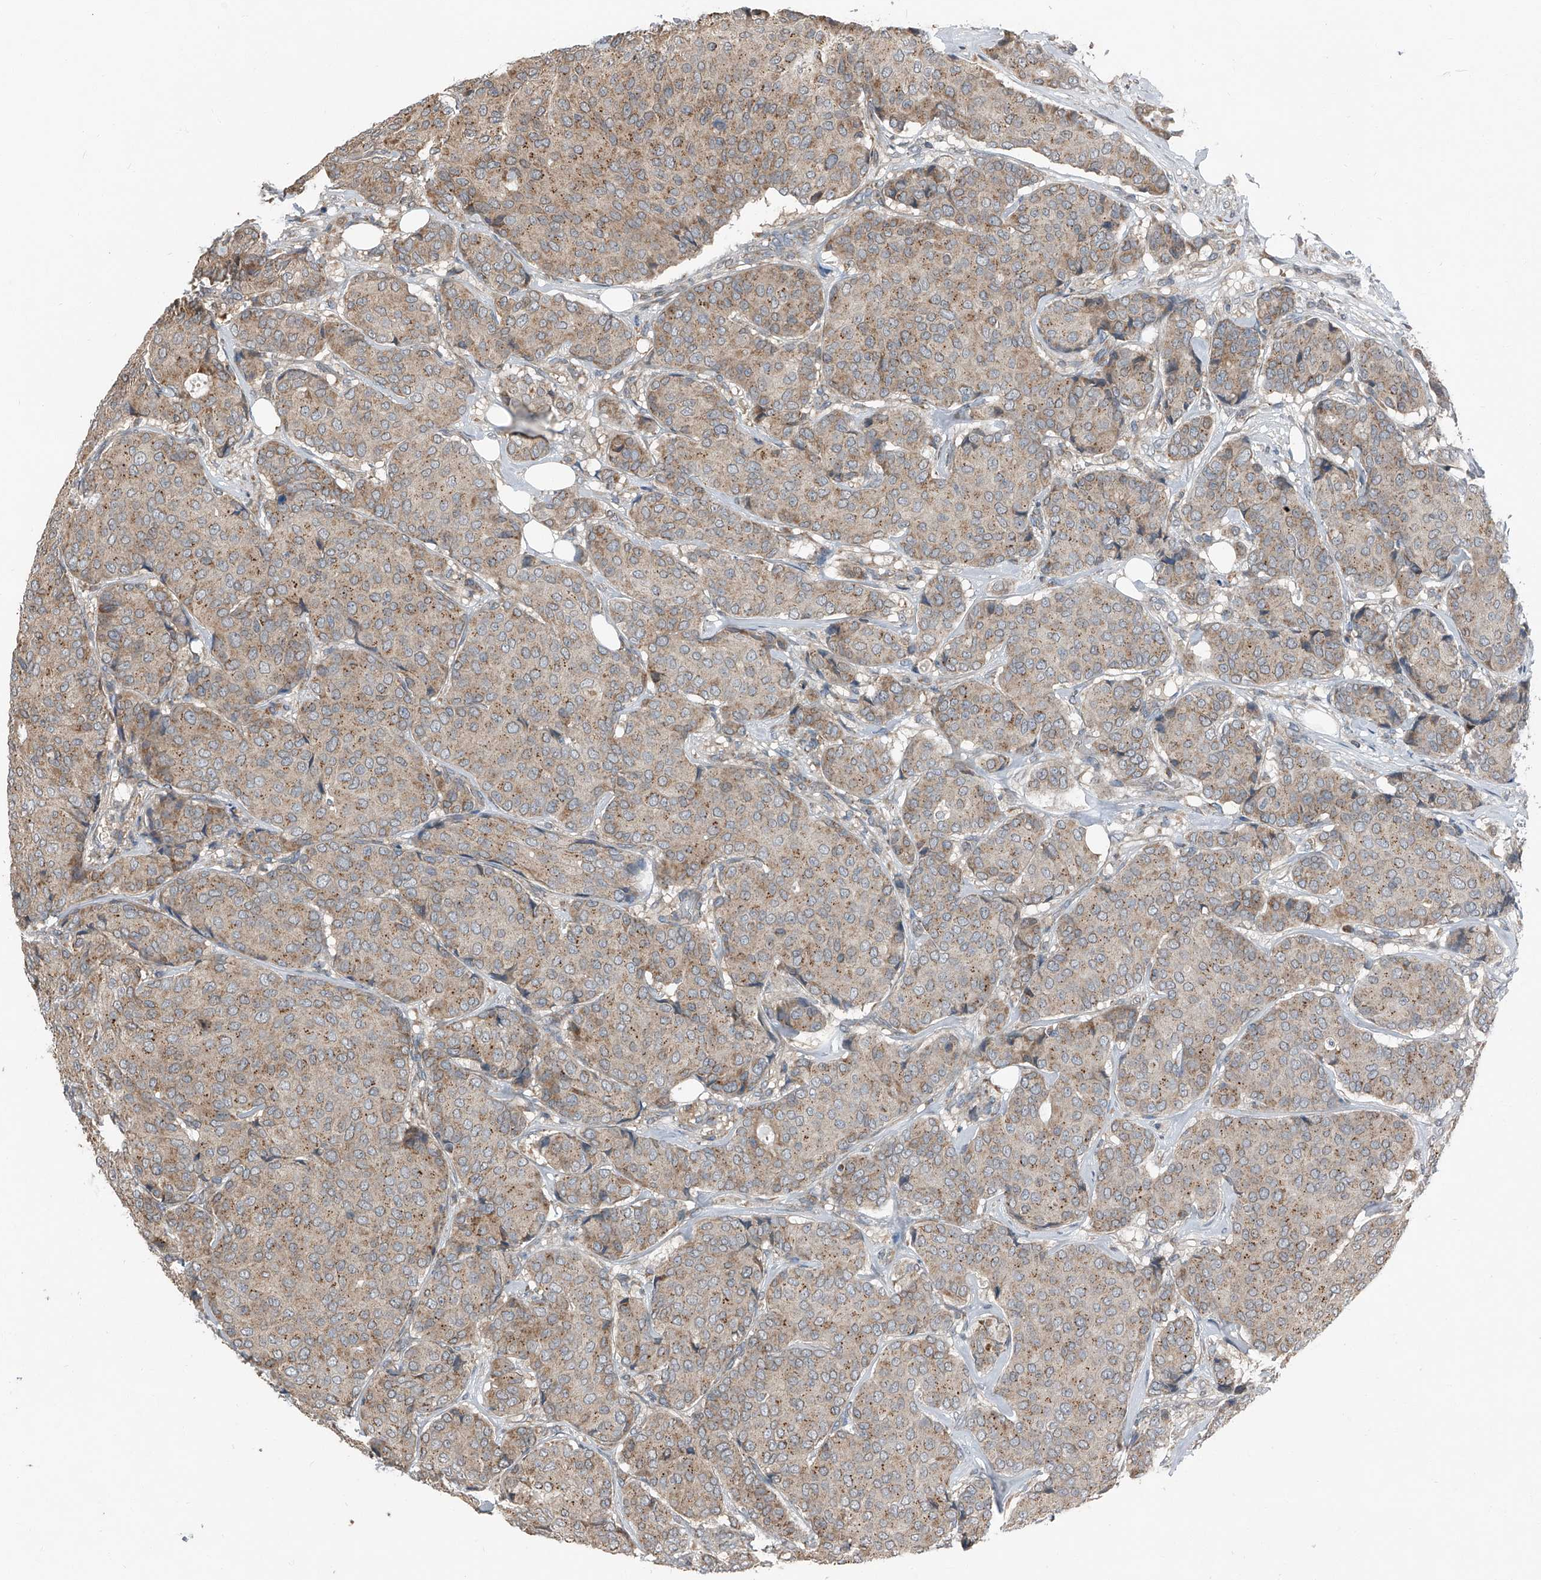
{"staining": {"intensity": "weak", "quantity": ">75%", "location": "cytoplasmic/membranous"}, "tissue": "breast cancer", "cell_type": "Tumor cells", "image_type": "cancer", "snomed": [{"axis": "morphology", "description": "Duct carcinoma"}, {"axis": "topography", "description": "Breast"}], "caption": "About >75% of tumor cells in breast invasive ductal carcinoma show weak cytoplasmic/membranous protein staining as visualized by brown immunohistochemical staining.", "gene": "CHRNA7", "patient": {"sex": "female", "age": 75}}